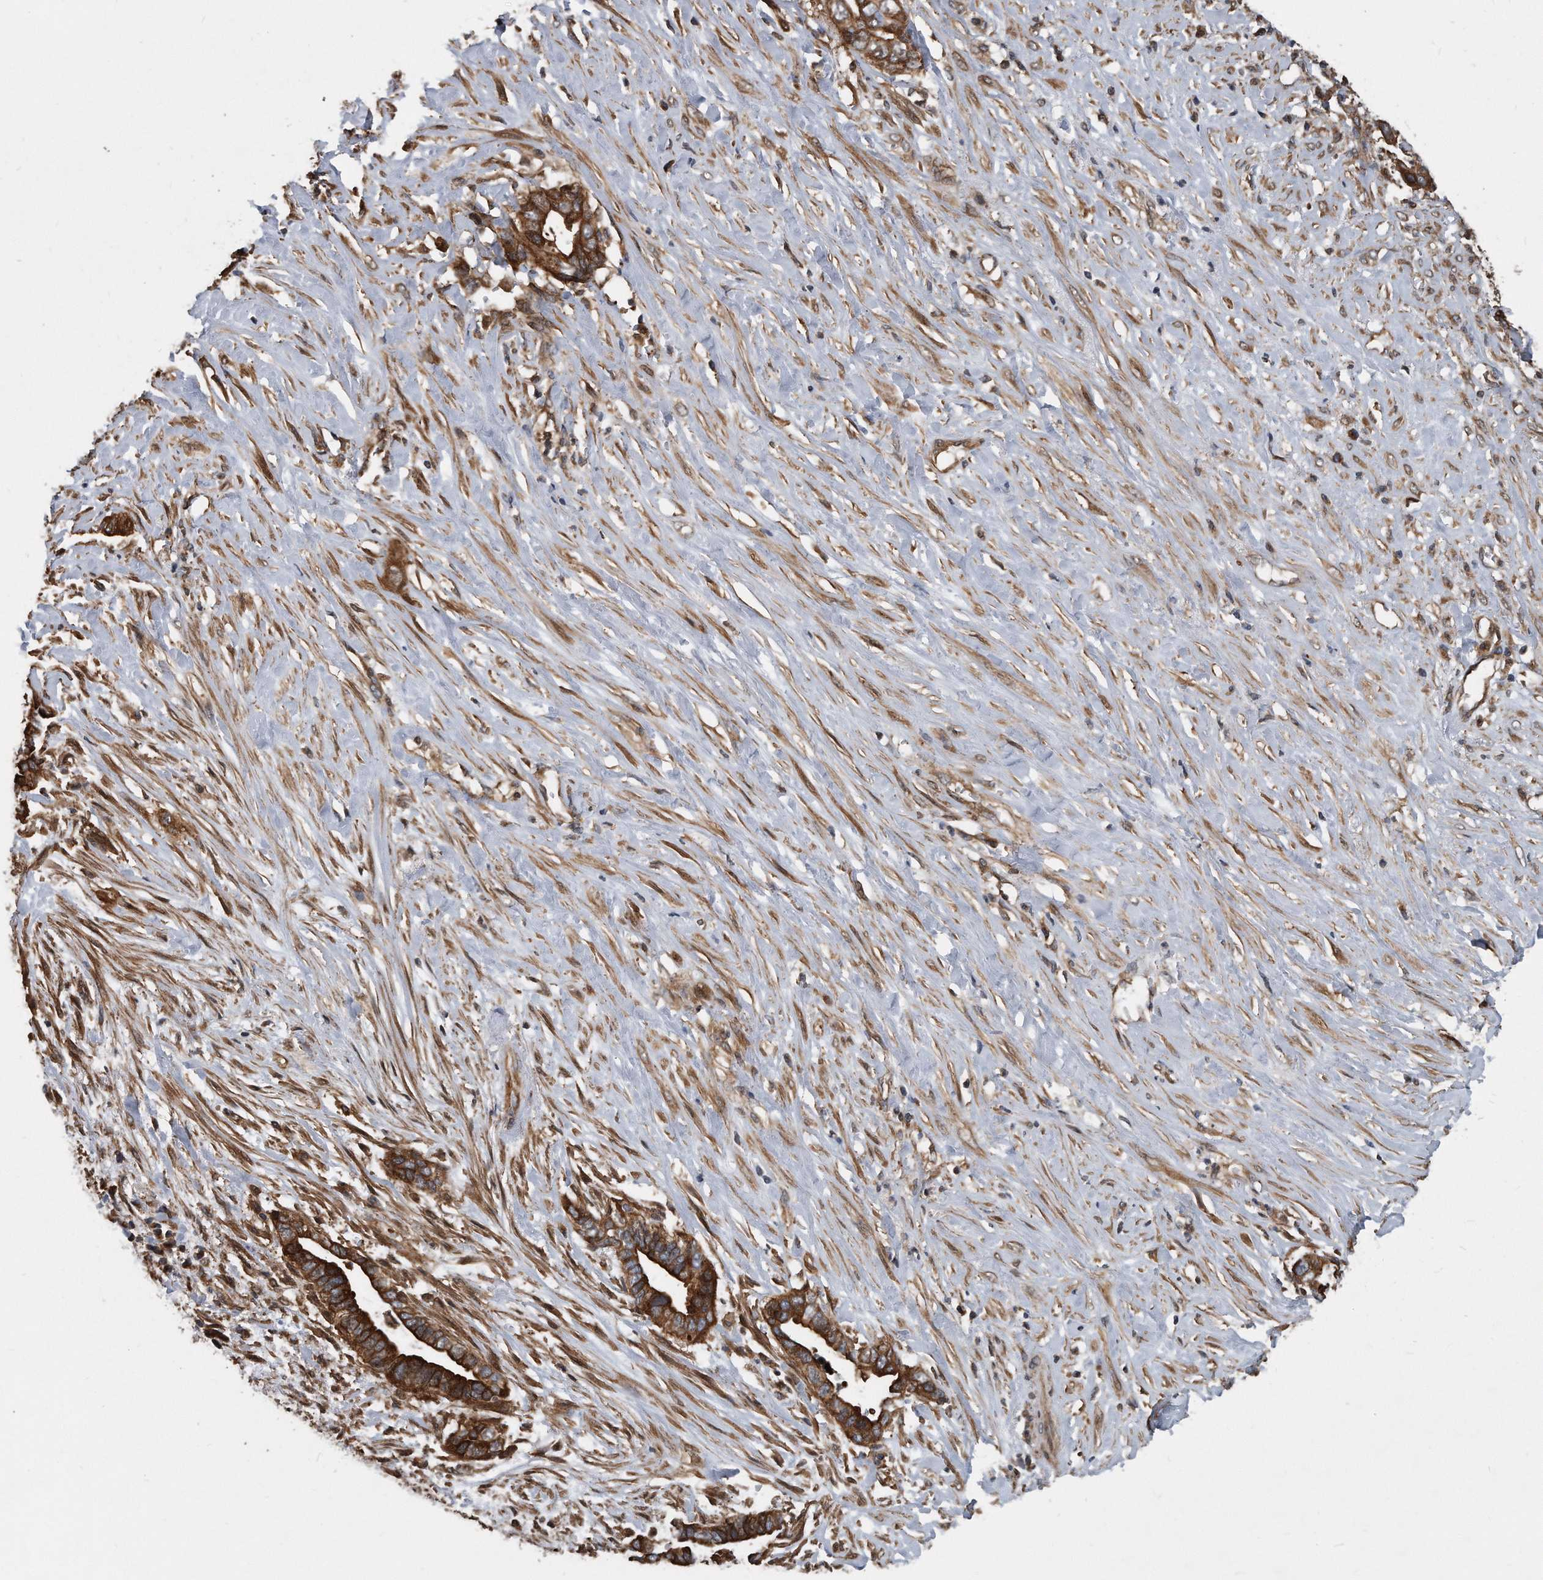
{"staining": {"intensity": "strong", "quantity": ">75%", "location": "cytoplasmic/membranous"}, "tissue": "liver cancer", "cell_type": "Tumor cells", "image_type": "cancer", "snomed": [{"axis": "morphology", "description": "Cholangiocarcinoma"}, {"axis": "topography", "description": "Liver"}], "caption": "There is high levels of strong cytoplasmic/membranous positivity in tumor cells of liver cancer (cholangiocarcinoma), as demonstrated by immunohistochemical staining (brown color).", "gene": "FAM136A", "patient": {"sex": "female", "age": 79}}